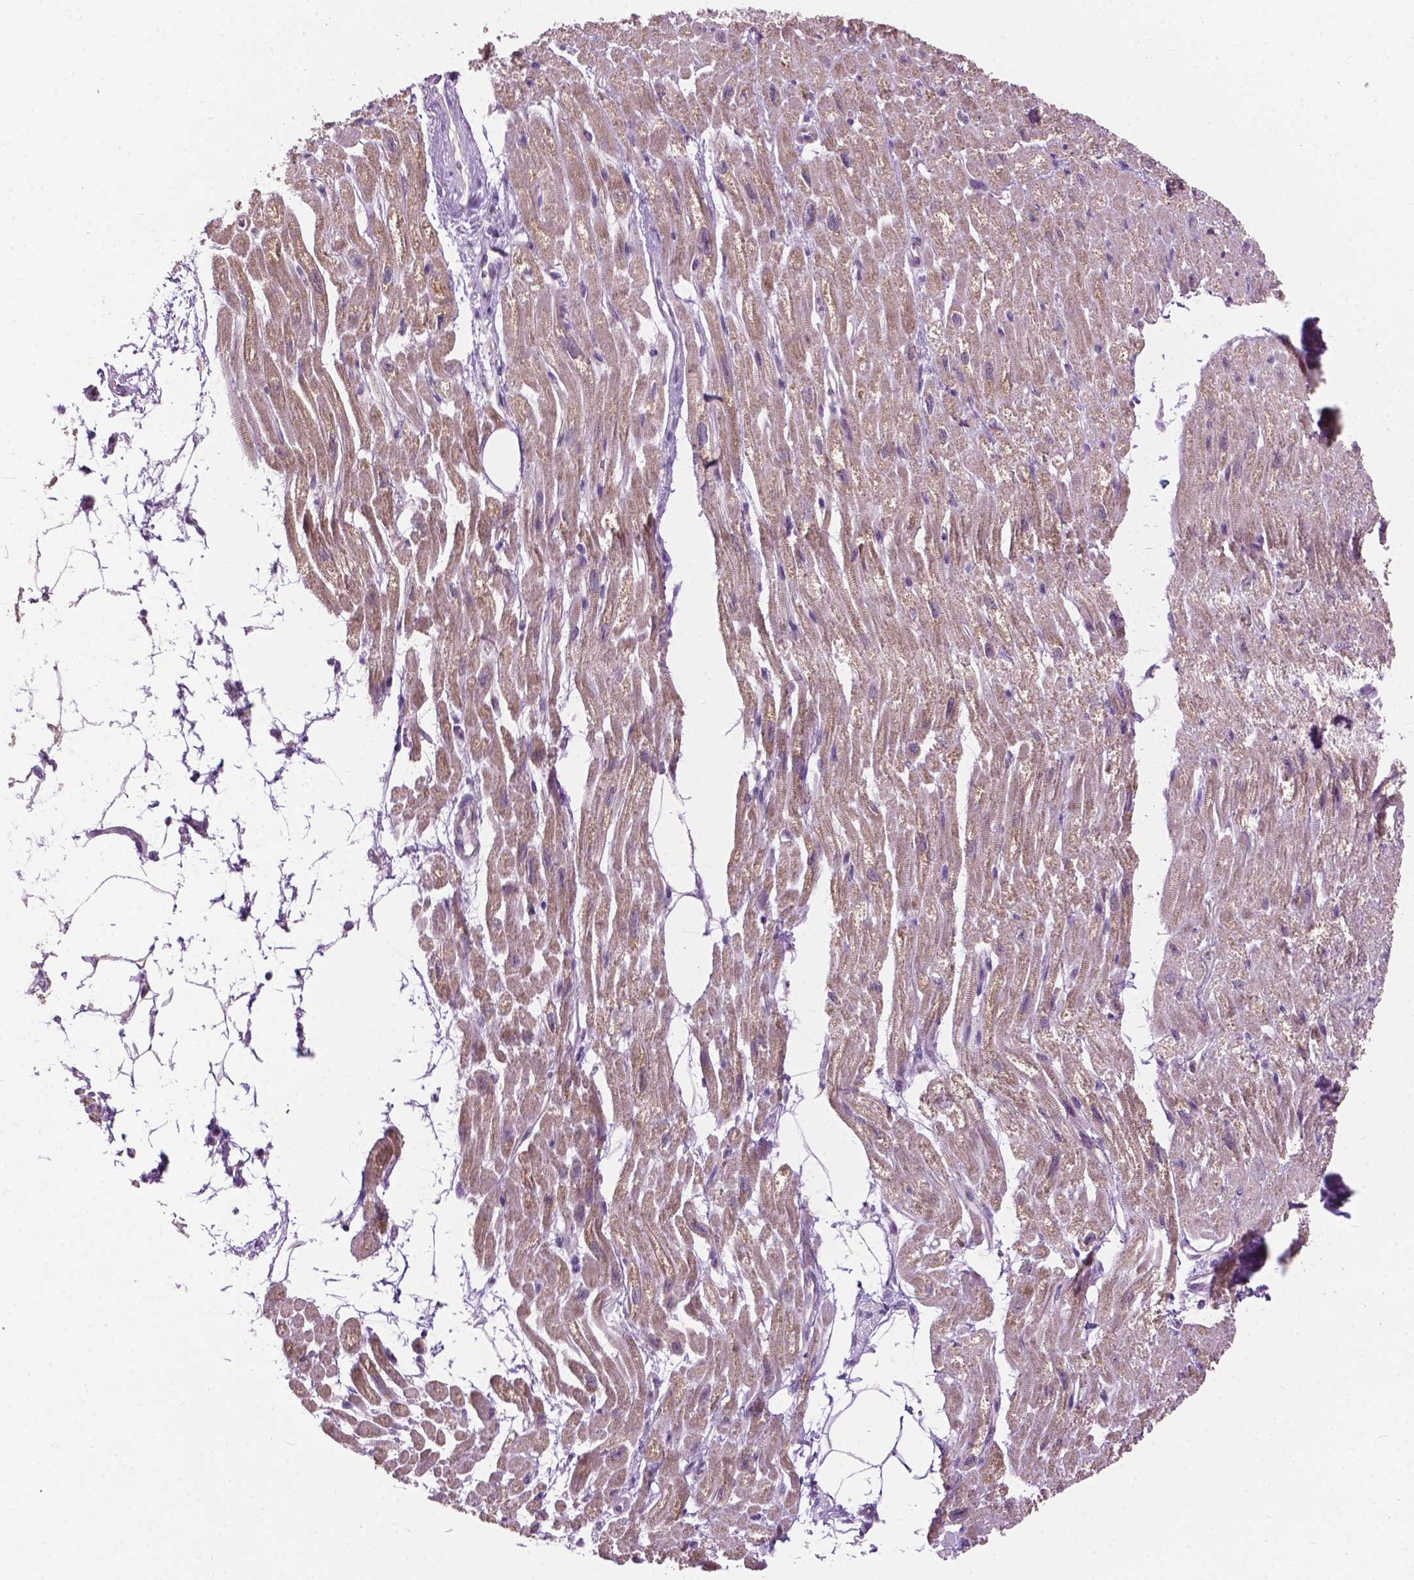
{"staining": {"intensity": "moderate", "quantity": ">75%", "location": "cytoplasmic/membranous"}, "tissue": "heart muscle", "cell_type": "Cardiomyocytes", "image_type": "normal", "snomed": [{"axis": "morphology", "description": "Normal tissue, NOS"}, {"axis": "topography", "description": "Heart"}], "caption": "This image displays immunohistochemistry staining of unremarkable human heart muscle, with medium moderate cytoplasmic/membranous staining in about >75% of cardiomyocytes.", "gene": "MZT1", "patient": {"sex": "female", "age": 62}}